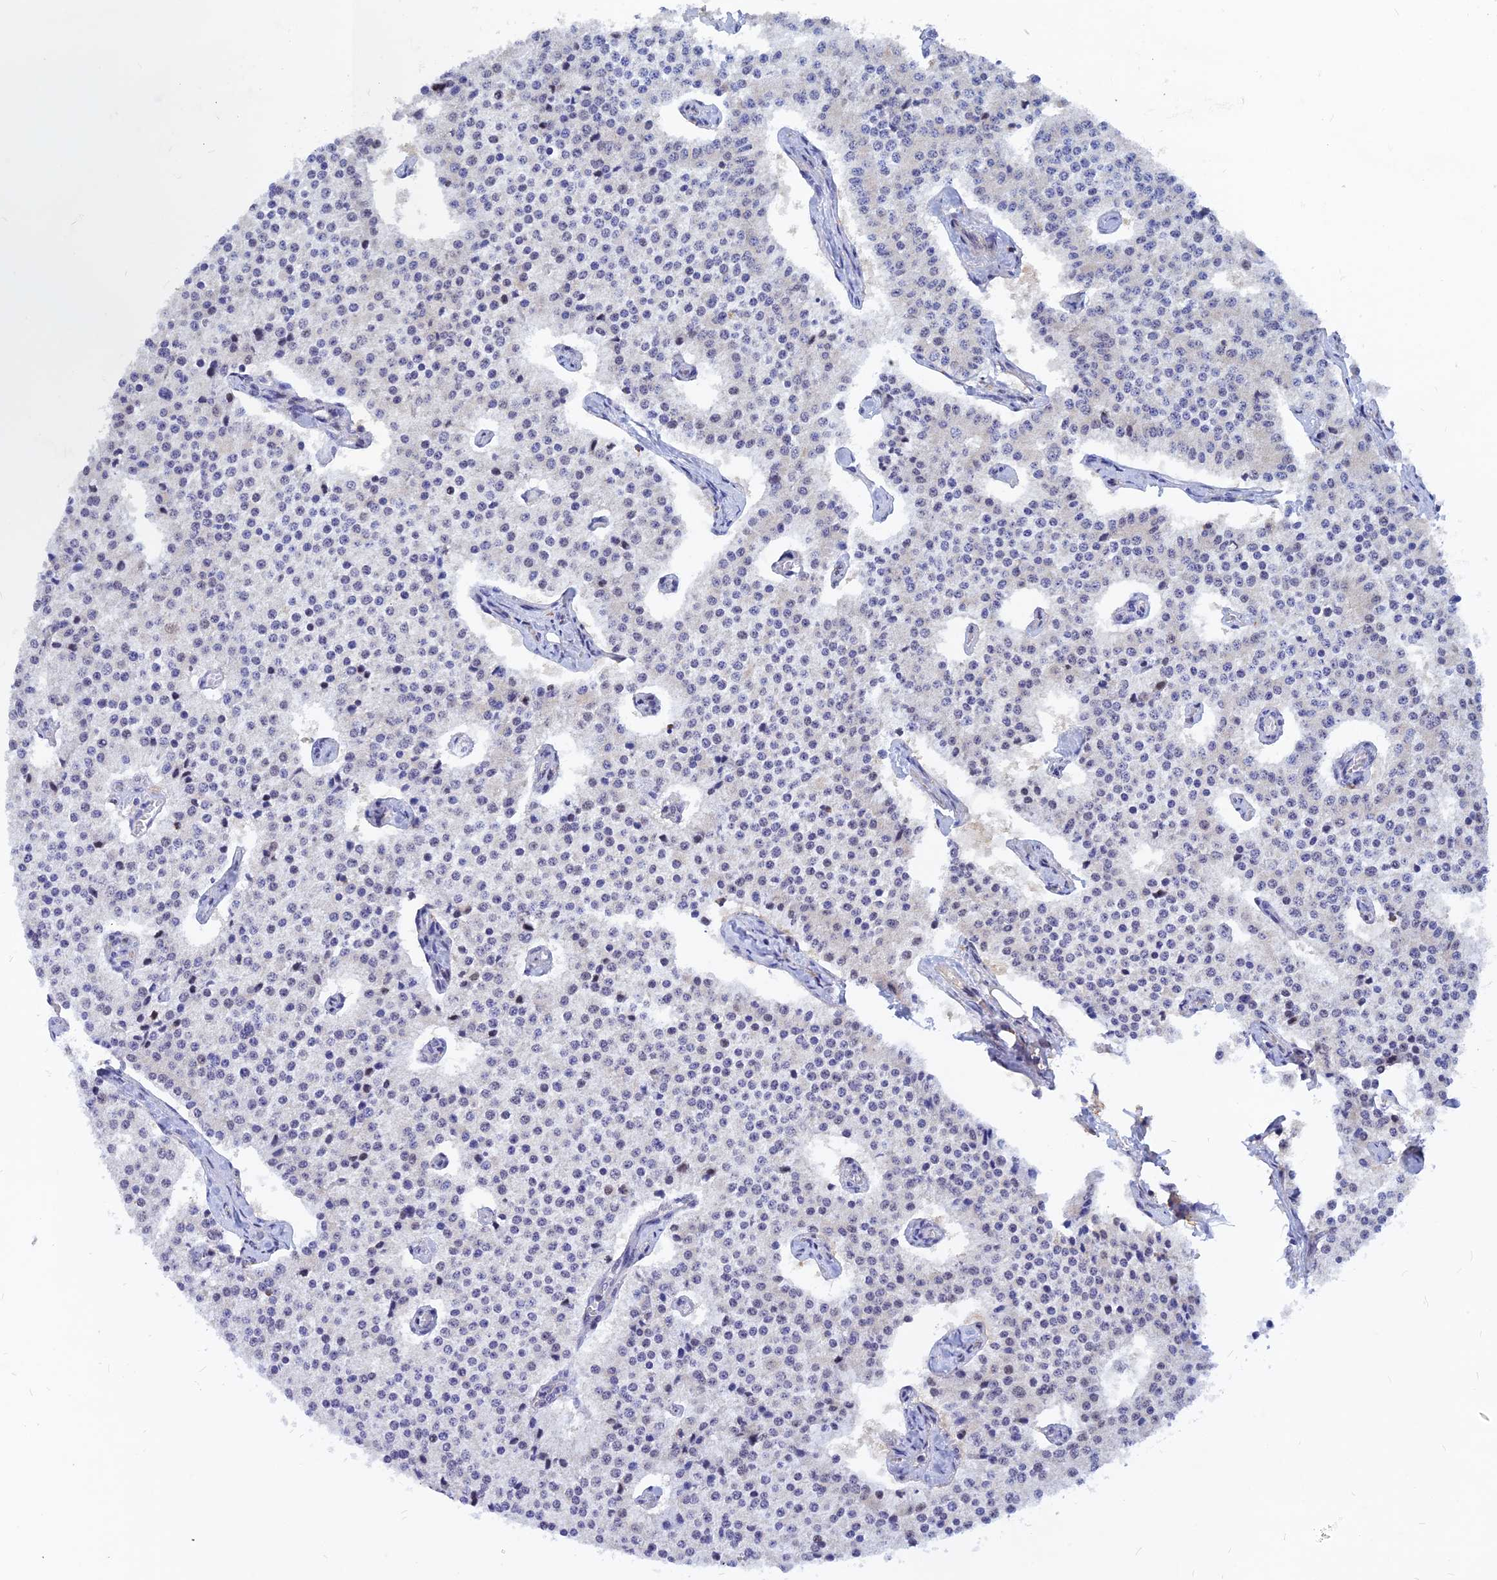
{"staining": {"intensity": "negative", "quantity": "none", "location": "none"}, "tissue": "carcinoid", "cell_type": "Tumor cells", "image_type": "cancer", "snomed": [{"axis": "morphology", "description": "Carcinoid, malignant, NOS"}, {"axis": "topography", "description": "Colon"}], "caption": "IHC of carcinoid (malignant) exhibits no positivity in tumor cells.", "gene": "DNAJC16", "patient": {"sex": "female", "age": 52}}